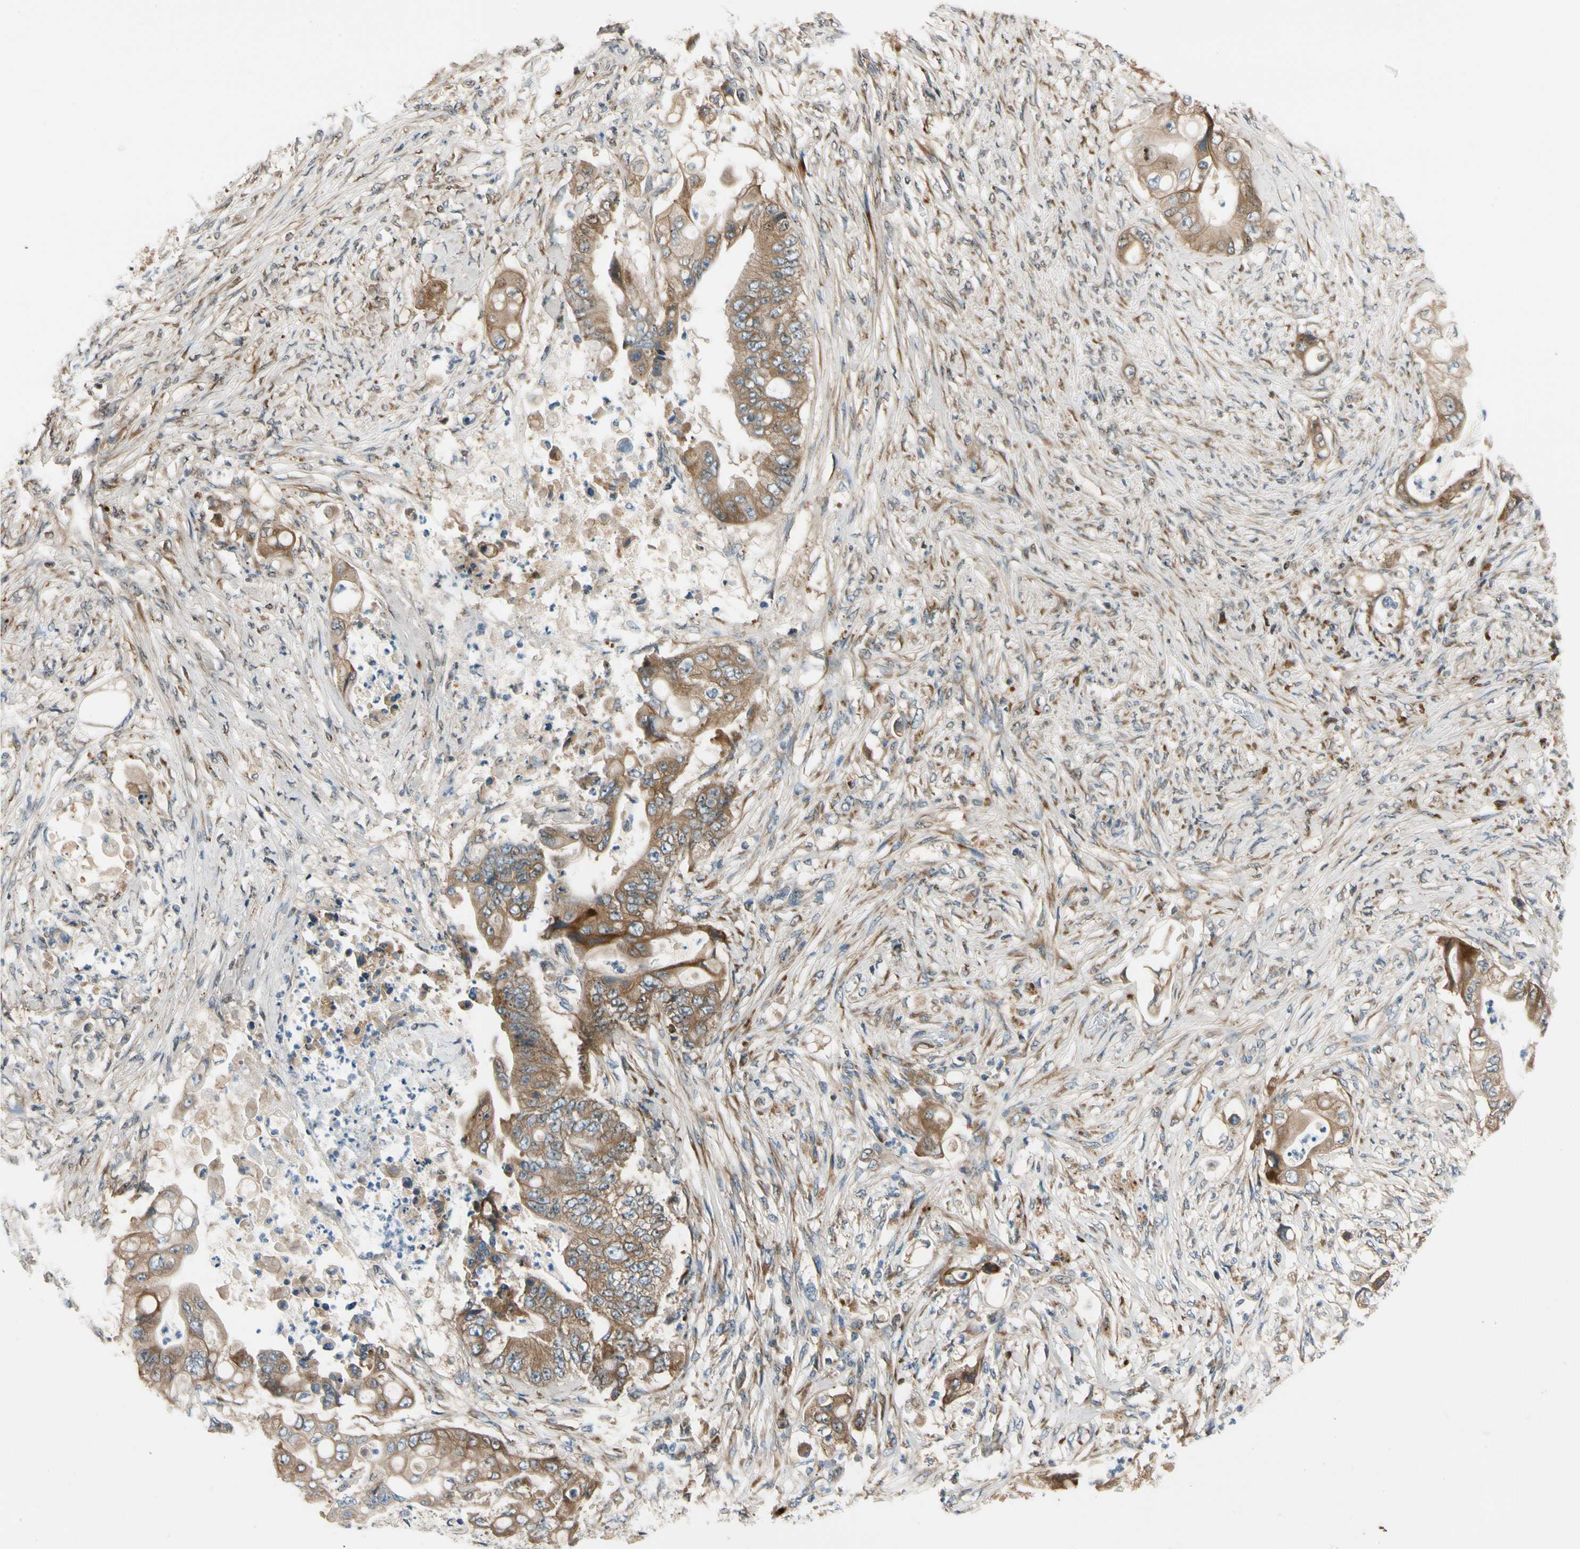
{"staining": {"intensity": "moderate", "quantity": ">75%", "location": "cytoplasmic/membranous"}, "tissue": "stomach cancer", "cell_type": "Tumor cells", "image_type": "cancer", "snomed": [{"axis": "morphology", "description": "Adenocarcinoma, NOS"}, {"axis": "topography", "description": "Stomach"}], "caption": "IHC micrograph of stomach cancer (adenocarcinoma) stained for a protein (brown), which exhibits medium levels of moderate cytoplasmic/membranous staining in about >75% of tumor cells.", "gene": "MST1R", "patient": {"sex": "female", "age": 73}}